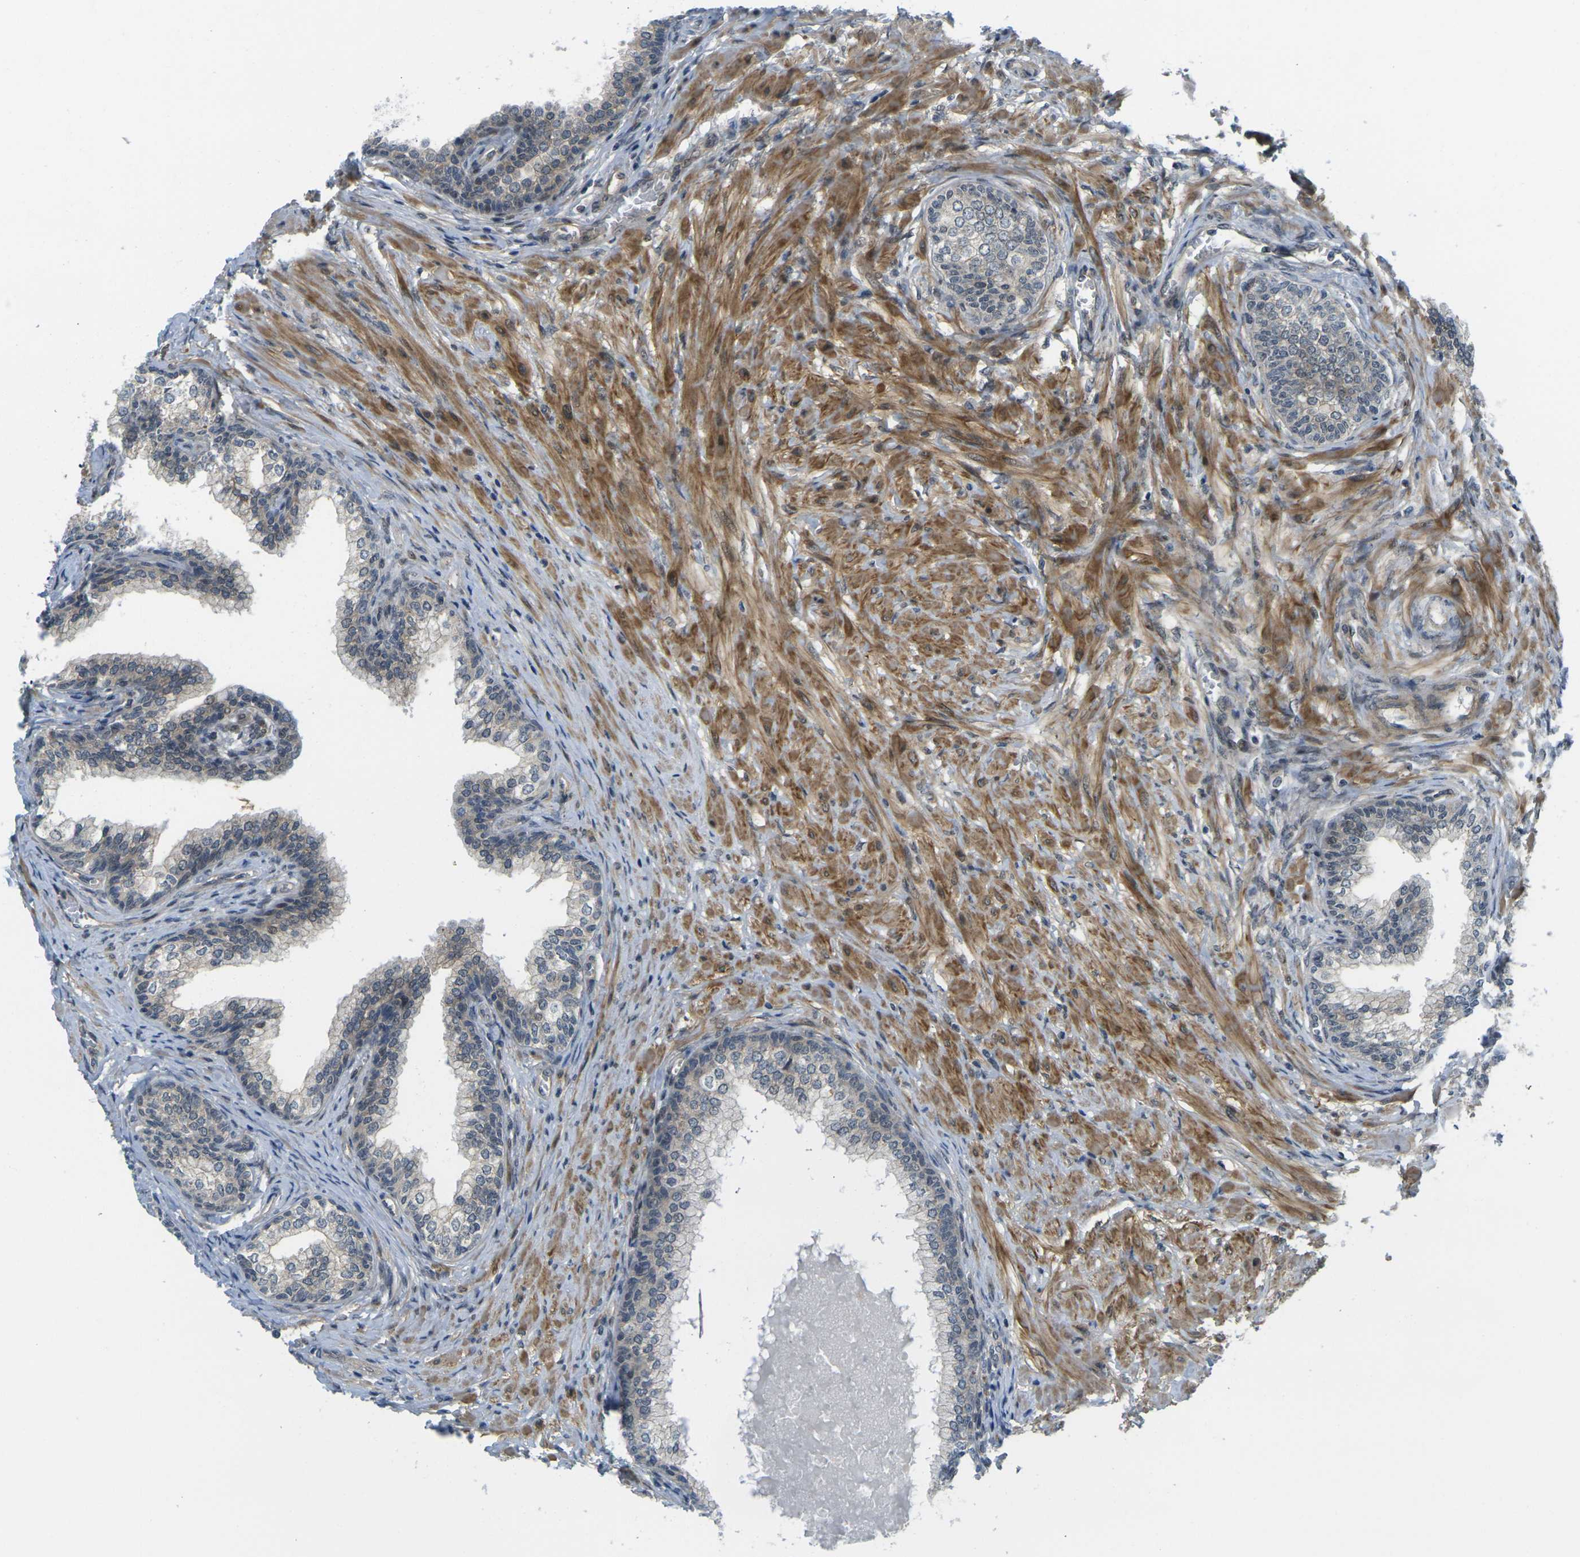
{"staining": {"intensity": "weak", "quantity": "25%-75%", "location": "cytoplasmic/membranous"}, "tissue": "prostate", "cell_type": "Glandular cells", "image_type": "normal", "snomed": [{"axis": "morphology", "description": "Normal tissue, NOS"}, {"axis": "morphology", "description": "Urothelial carcinoma, Low grade"}, {"axis": "topography", "description": "Urinary bladder"}, {"axis": "topography", "description": "Prostate"}], "caption": "Protein expression analysis of unremarkable prostate shows weak cytoplasmic/membranous expression in approximately 25%-75% of glandular cells.", "gene": "KCTD10", "patient": {"sex": "male", "age": 60}}